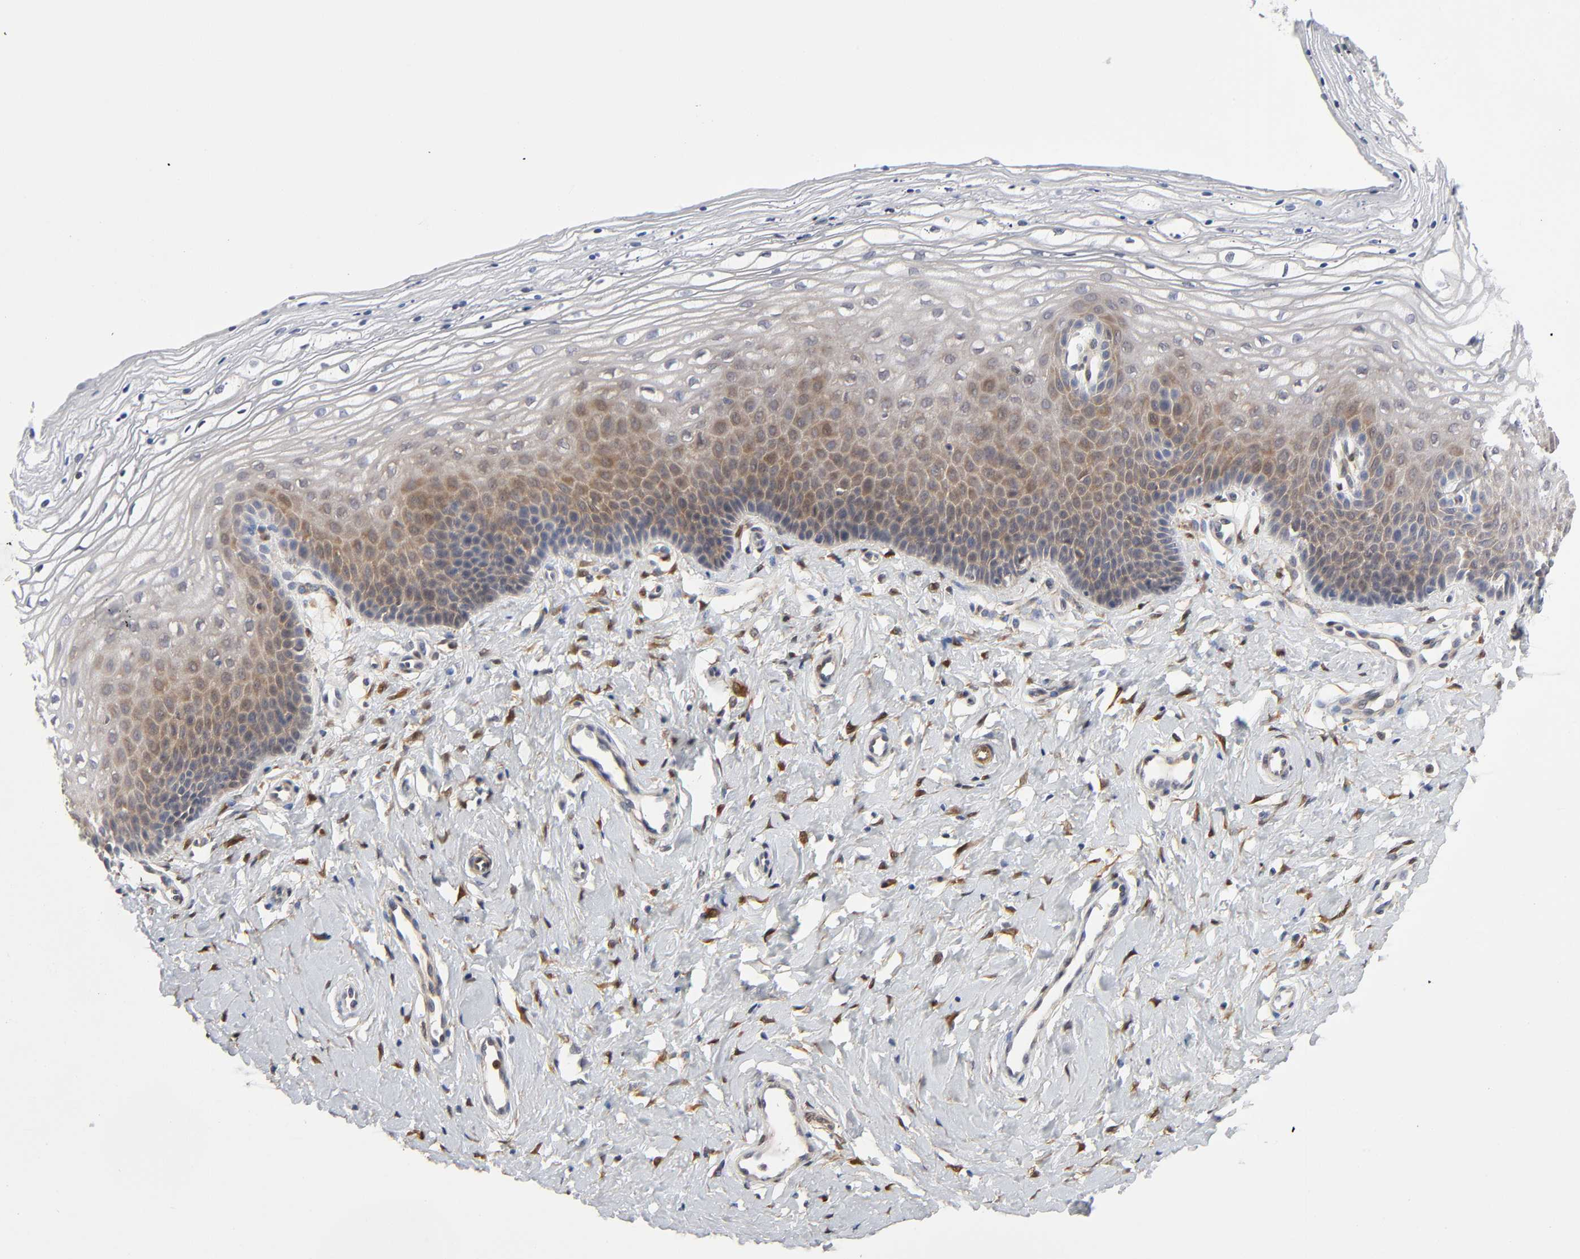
{"staining": {"intensity": "moderate", "quantity": "25%-75%", "location": "cytoplasmic/membranous"}, "tissue": "vagina", "cell_type": "Squamous epithelial cells", "image_type": "normal", "snomed": [{"axis": "morphology", "description": "Normal tissue, NOS"}, {"axis": "topography", "description": "Vagina"}], "caption": "Squamous epithelial cells display medium levels of moderate cytoplasmic/membranous positivity in approximately 25%-75% of cells in normal human vagina. (Stains: DAB in brown, nuclei in blue, Microscopy: brightfield microscopy at high magnification).", "gene": "PTEN", "patient": {"sex": "female", "age": 68}}